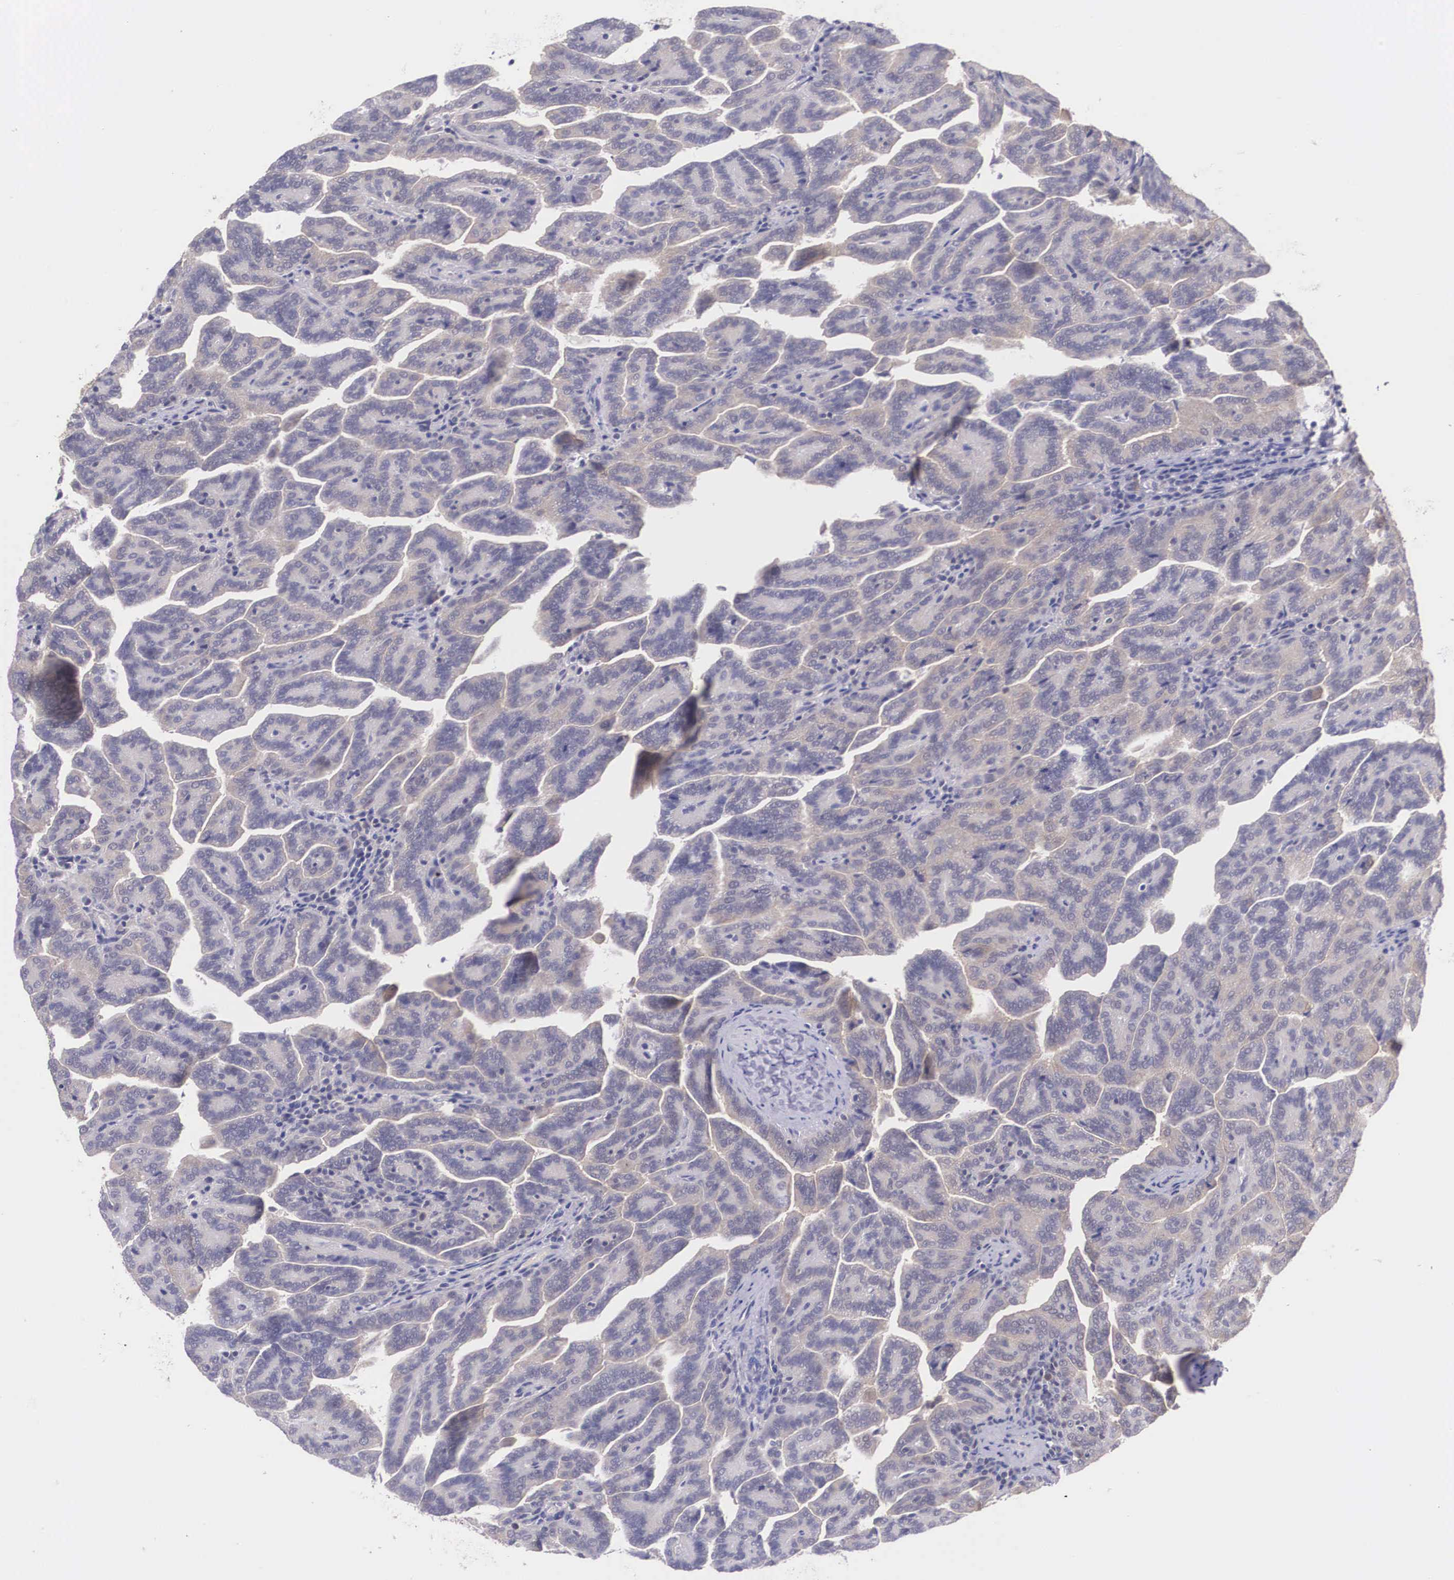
{"staining": {"intensity": "weak", "quantity": "<25%", "location": "cytoplasmic/membranous"}, "tissue": "renal cancer", "cell_type": "Tumor cells", "image_type": "cancer", "snomed": [{"axis": "morphology", "description": "Adenocarcinoma, NOS"}, {"axis": "topography", "description": "Kidney"}], "caption": "High power microscopy image of an immunohistochemistry image of adenocarcinoma (renal), revealing no significant positivity in tumor cells.", "gene": "IGBP1", "patient": {"sex": "male", "age": 61}}